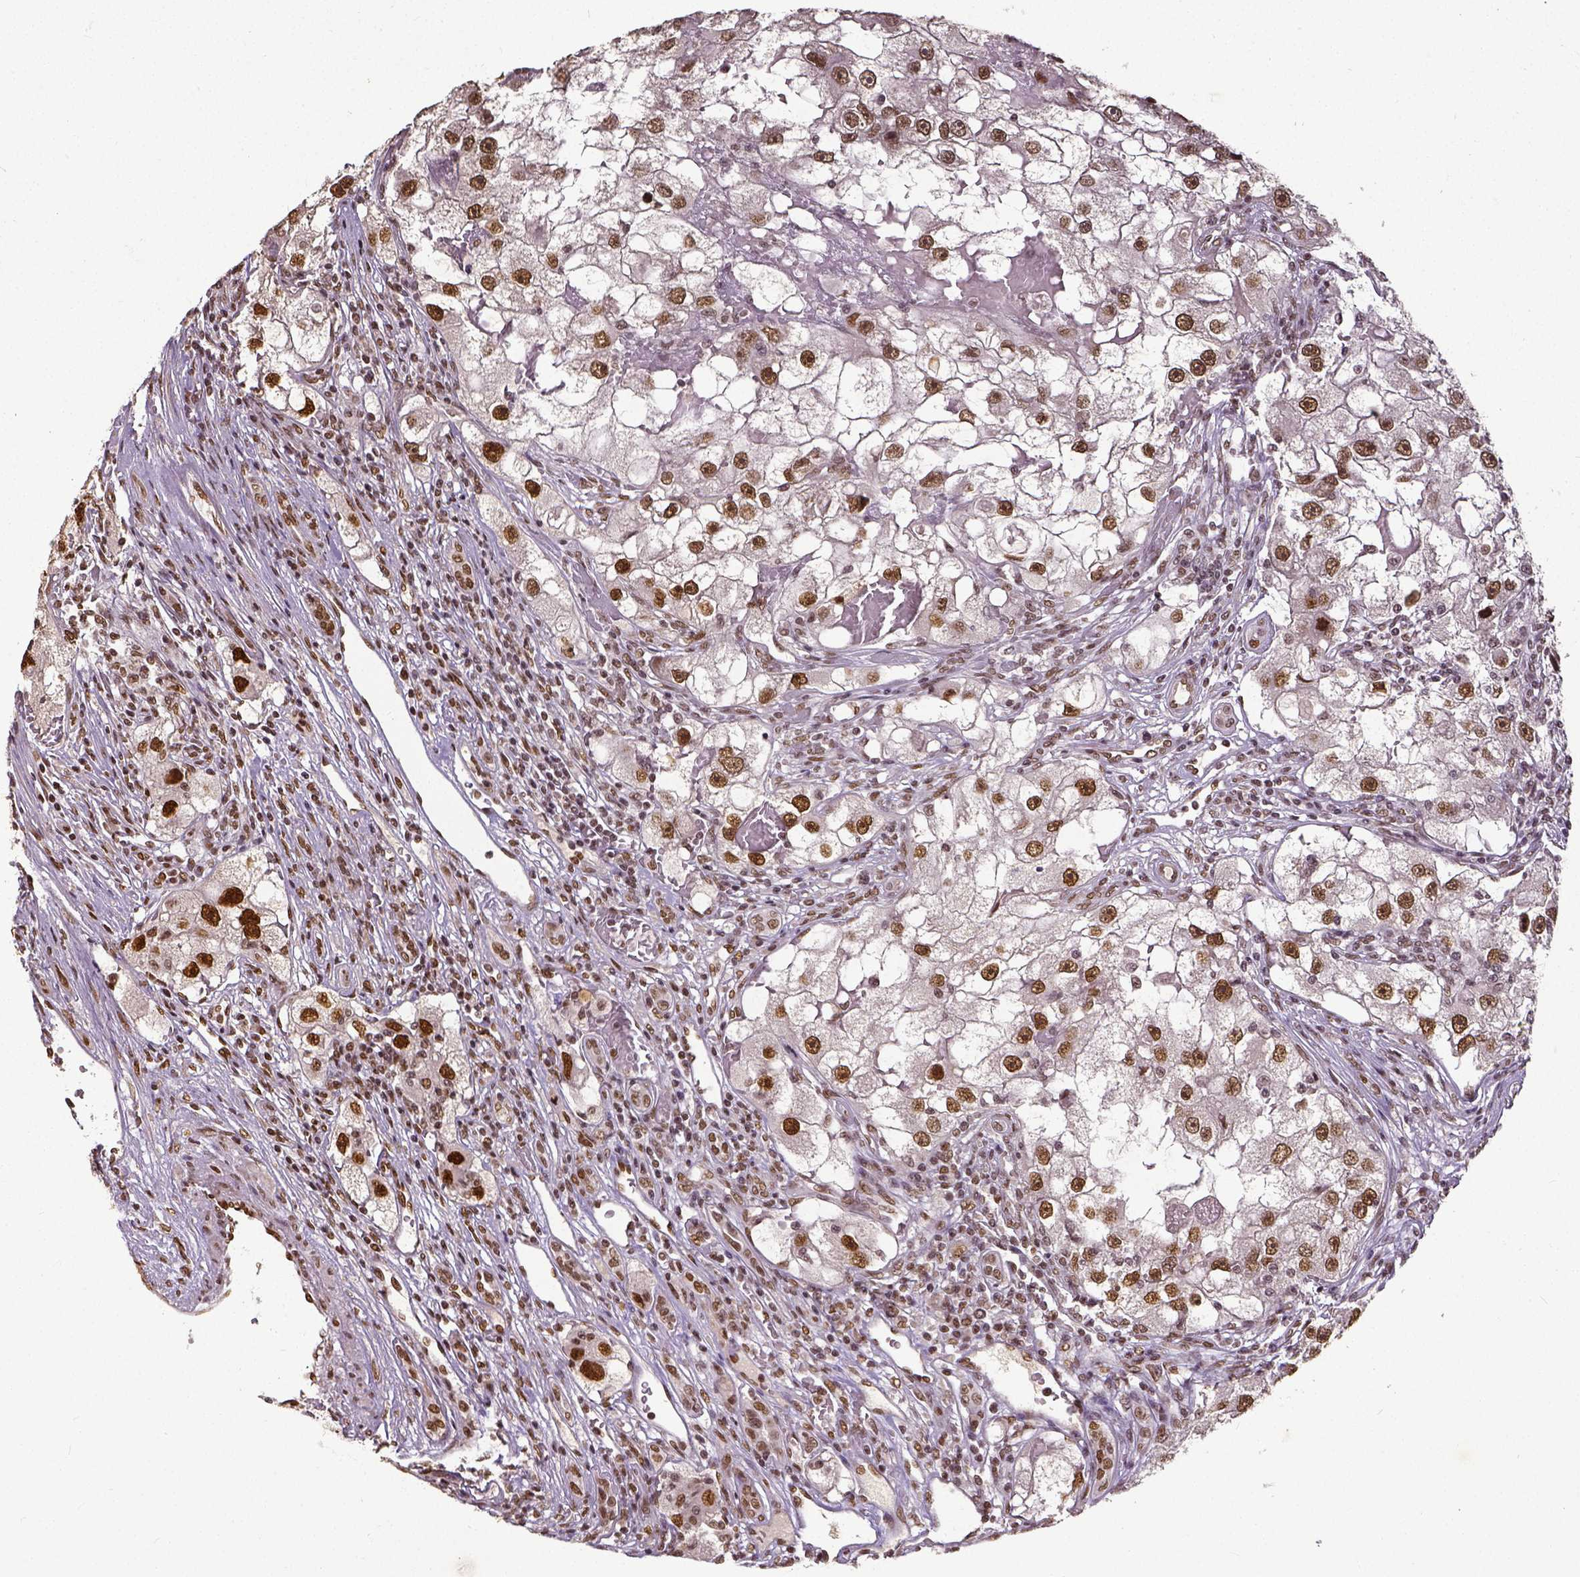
{"staining": {"intensity": "moderate", "quantity": ">75%", "location": "nuclear"}, "tissue": "renal cancer", "cell_type": "Tumor cells", "image_type": "cancer", "snomed": [{"axis": "morphology", "description": "Adenocarcinoma, NOS"}, {"axis": "topography", "description": "Kidney"}], "caption": "Protein expression analysis of renal adenocarcinoma reveals moderate nuclear positivity in approximately >75% of tumor cells. (IHC, brightfield microscopy, high magnification).", "gene": "ATRX", "patient": {"sex": "male", "age": 63}}